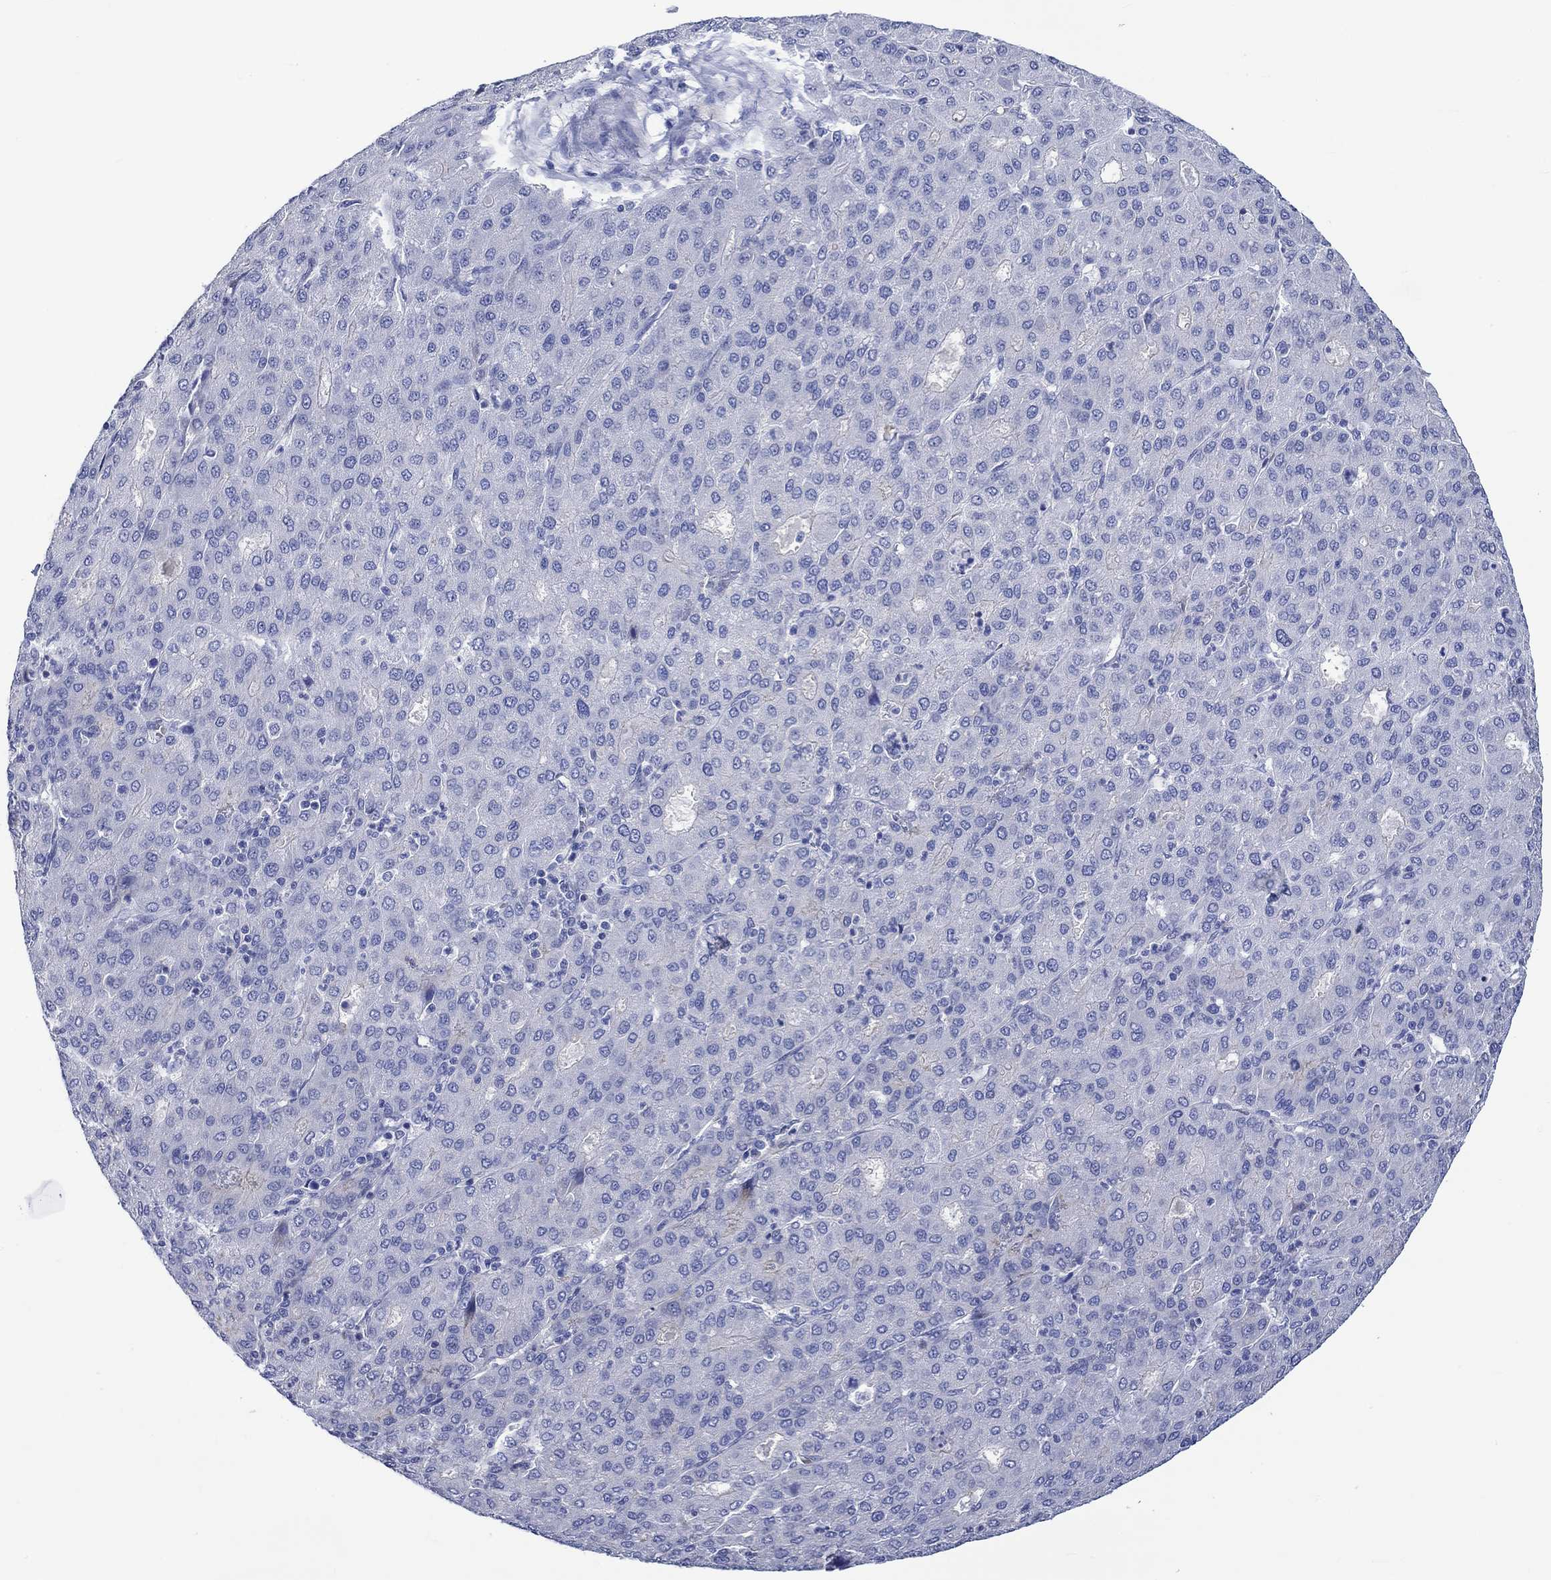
{"staining": {"intensity": "negative", "quantity": "none", "location": "none"}, "tissue": "liver cancer", "cell_type": "Tumor cells", "image_type": "cancer", "snomed": [{"axis": "morphology", "description": "Carcinoma, Hepatocellular, NOS"}, {"axis": "topography", "description": "Liver"}], "caption": "This is an immunohistochemistry micrograph of human liver hepatocellular carcinoma. There is no positivity in tumor cells.", "gene": "NRIP3", "patient": {"sex": "male", "age": 65}}